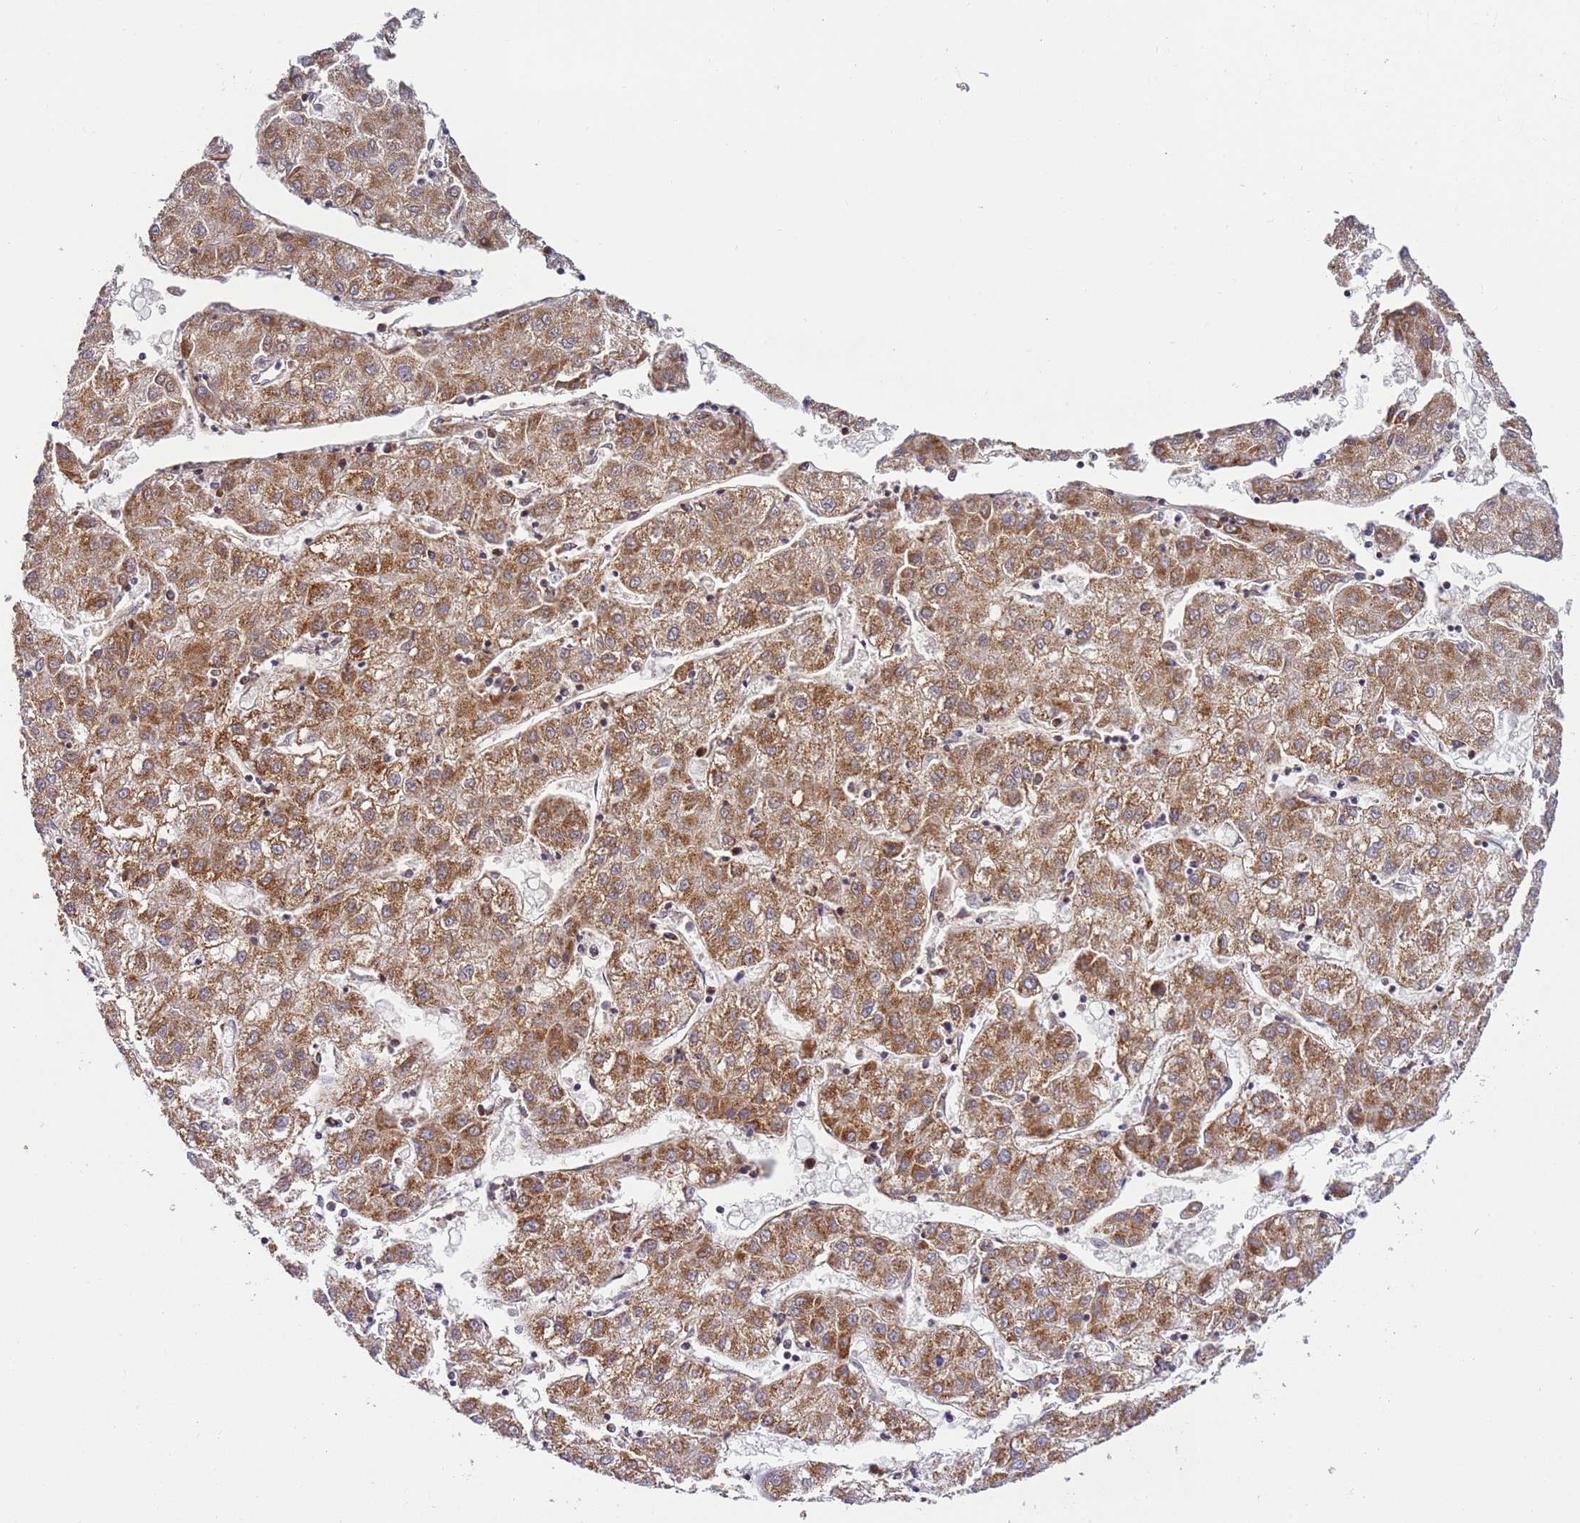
{"staining": {"intensity": "moderate", "quantity": ">75%", "location": "cytoplasmic/membranous"}, "tissue": "liver cancer", "cell_type": "Tumor cells", "image_type": "cancer", "snomed": [{"axis": "morphology", "description": "Carcinoma, Hepatocellular, NOS"}, {"axis": "topography", "description": "Liver"}], "caption": "This photomicrograph shows immunohistochemistry staining of liver hepatocellular carcinoma, with medium moderate cytoplasmic/membranous positivity in approximately >75% of tumor cells.", "gene": "MRPL20", "patient": {"sex": "male", "age": 72}}